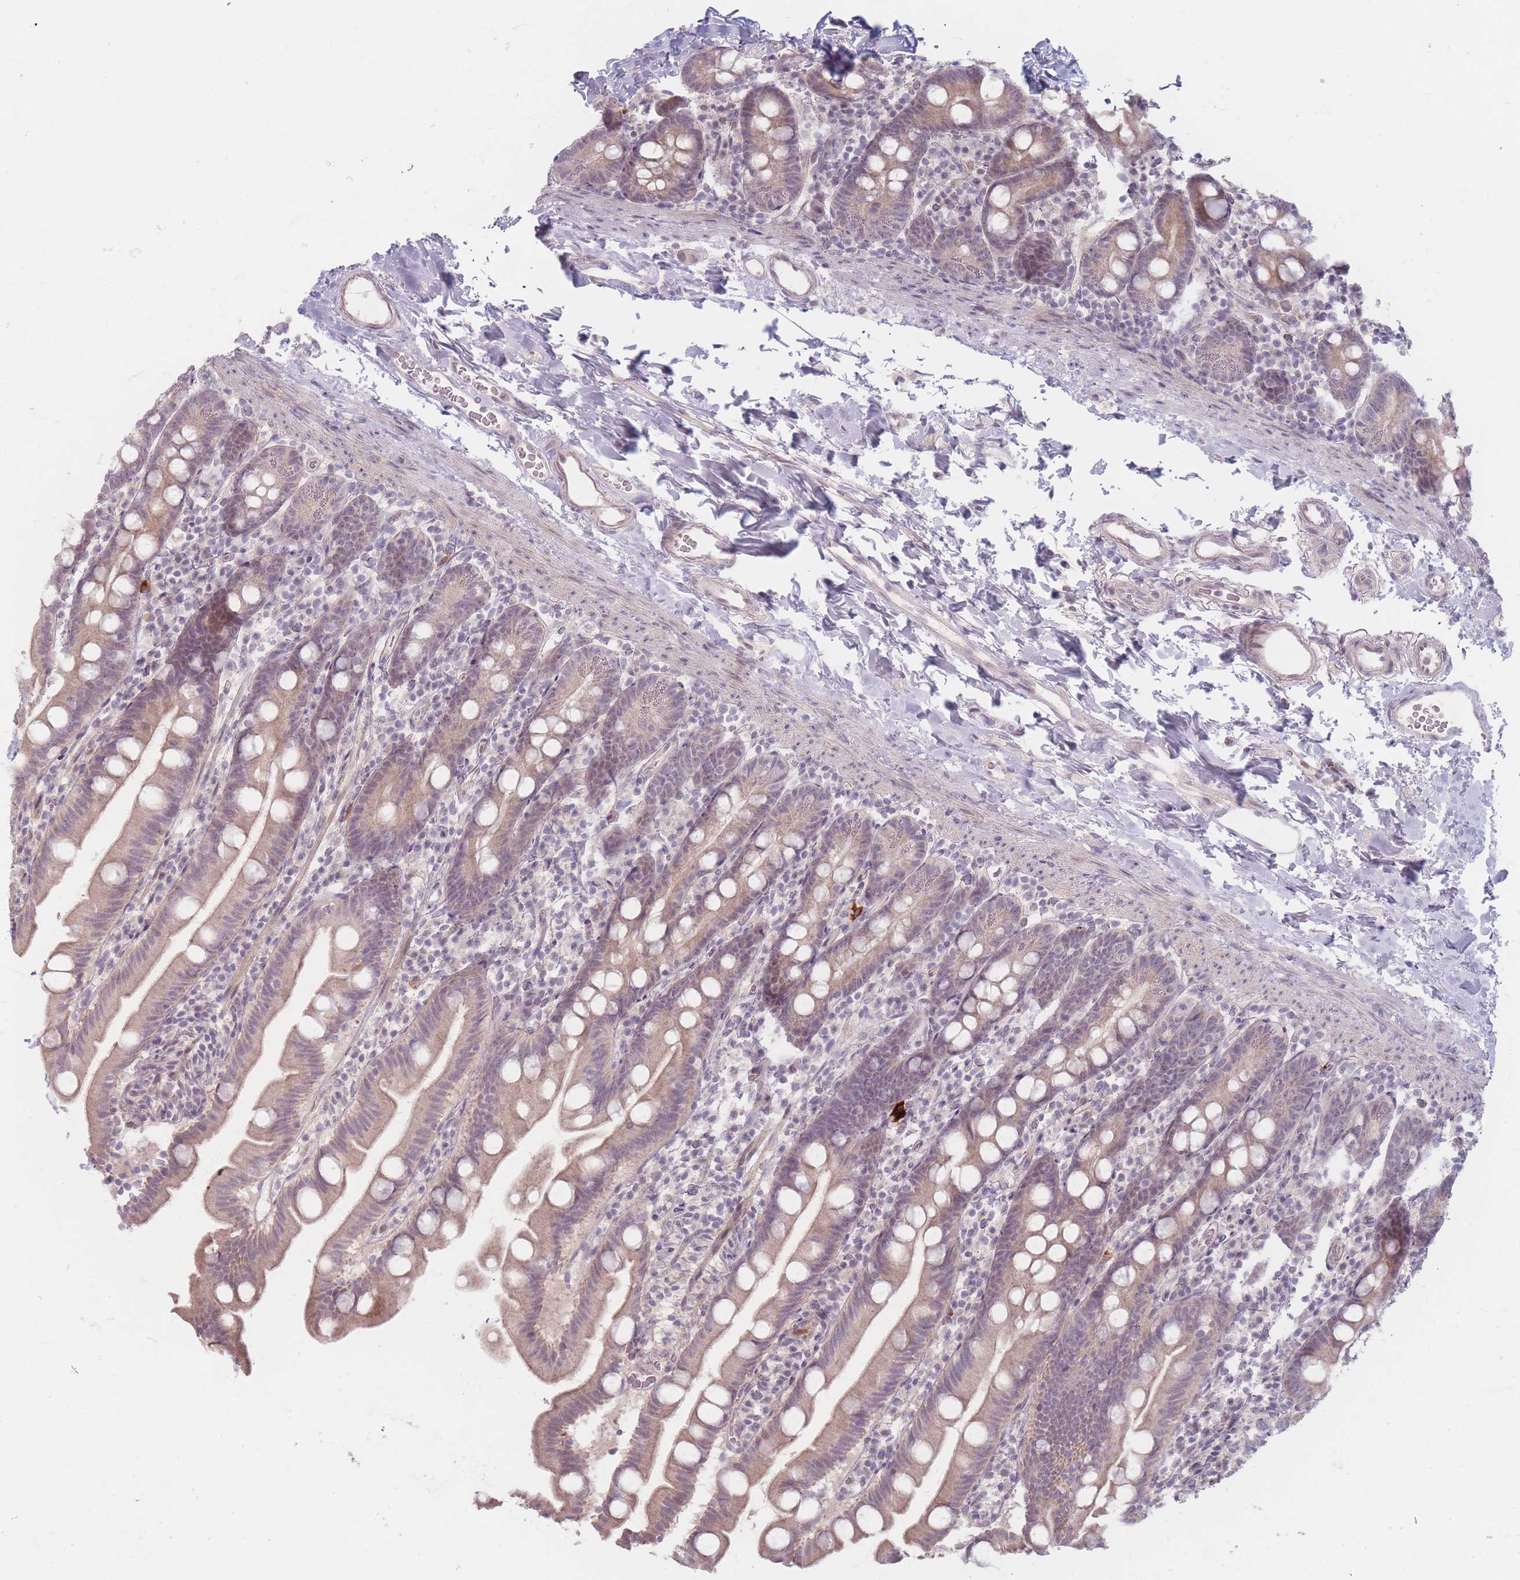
{"staining": {"intensity": "moderate", "quantity": "25%-75%", "location": "cytoplasmic/membranous"}, "tissue": "small intestine", "cell_type": "Glandular cells", "image_type": "normal", "snomed": [{"axis": "morphology", "description": "Normal tissue, NOS"}, {"axis": "topography", "description": "Small intestine"}], "caption": "Moderate cytoplasmic/membranous staining is identified in approximately 25%-75% of glandular cells in unremarkable small intestine. The staining was performed using DAB to visualize the protein expression in brown, while the nuclei were stained in blue with hematoxylin (Magnification: 20x).", "gene": "GABRA6", "patient": {"sex": "female", "age": 68}}